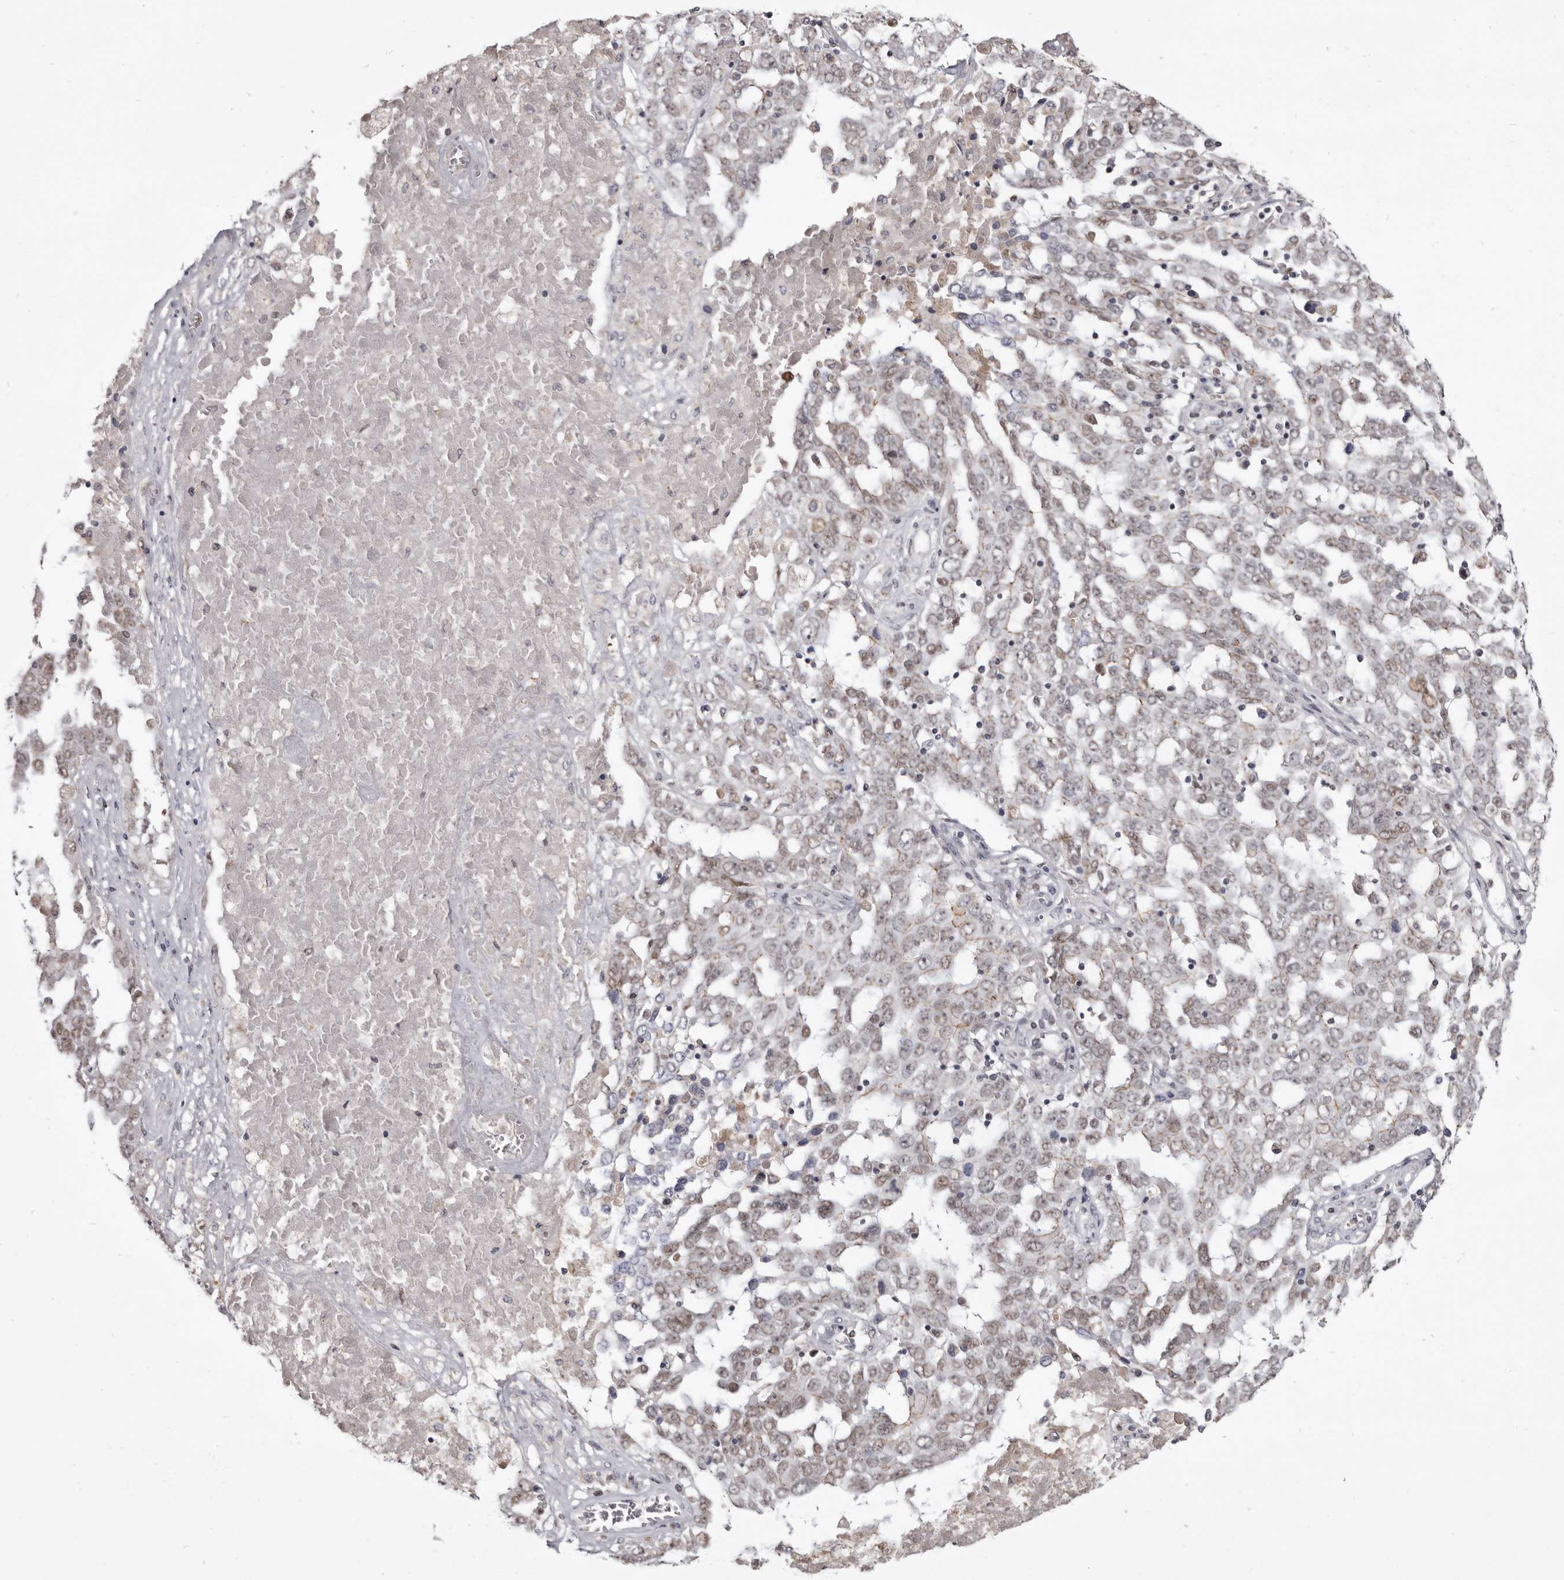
{"staining": {"intensity": "moderate", "quantity": "<25%", "location": "cytoplasmic/membranous,nuclear"}, "tissue": "ovarian cancer", "cell_type": "Tumor cells", "image_type": "cancer", "snomed": [{"axis": "morphology", "description": "Carcinoma, endometroid"}, {"axis": "topography", "description": "Ovary"}], "caption": "Ovarian cancer stained with DAB immunohistochemistry shows low levels of moderate cytoplasmic/membranous and nuclear expression in approximately <25% of tumor cells. (DAB (3,3'-diaminobenzidine) = brown stain, brightfield microscopy at high magnification).", "gene": "CGN", "patient": {"sex": "female", "age": 62}}